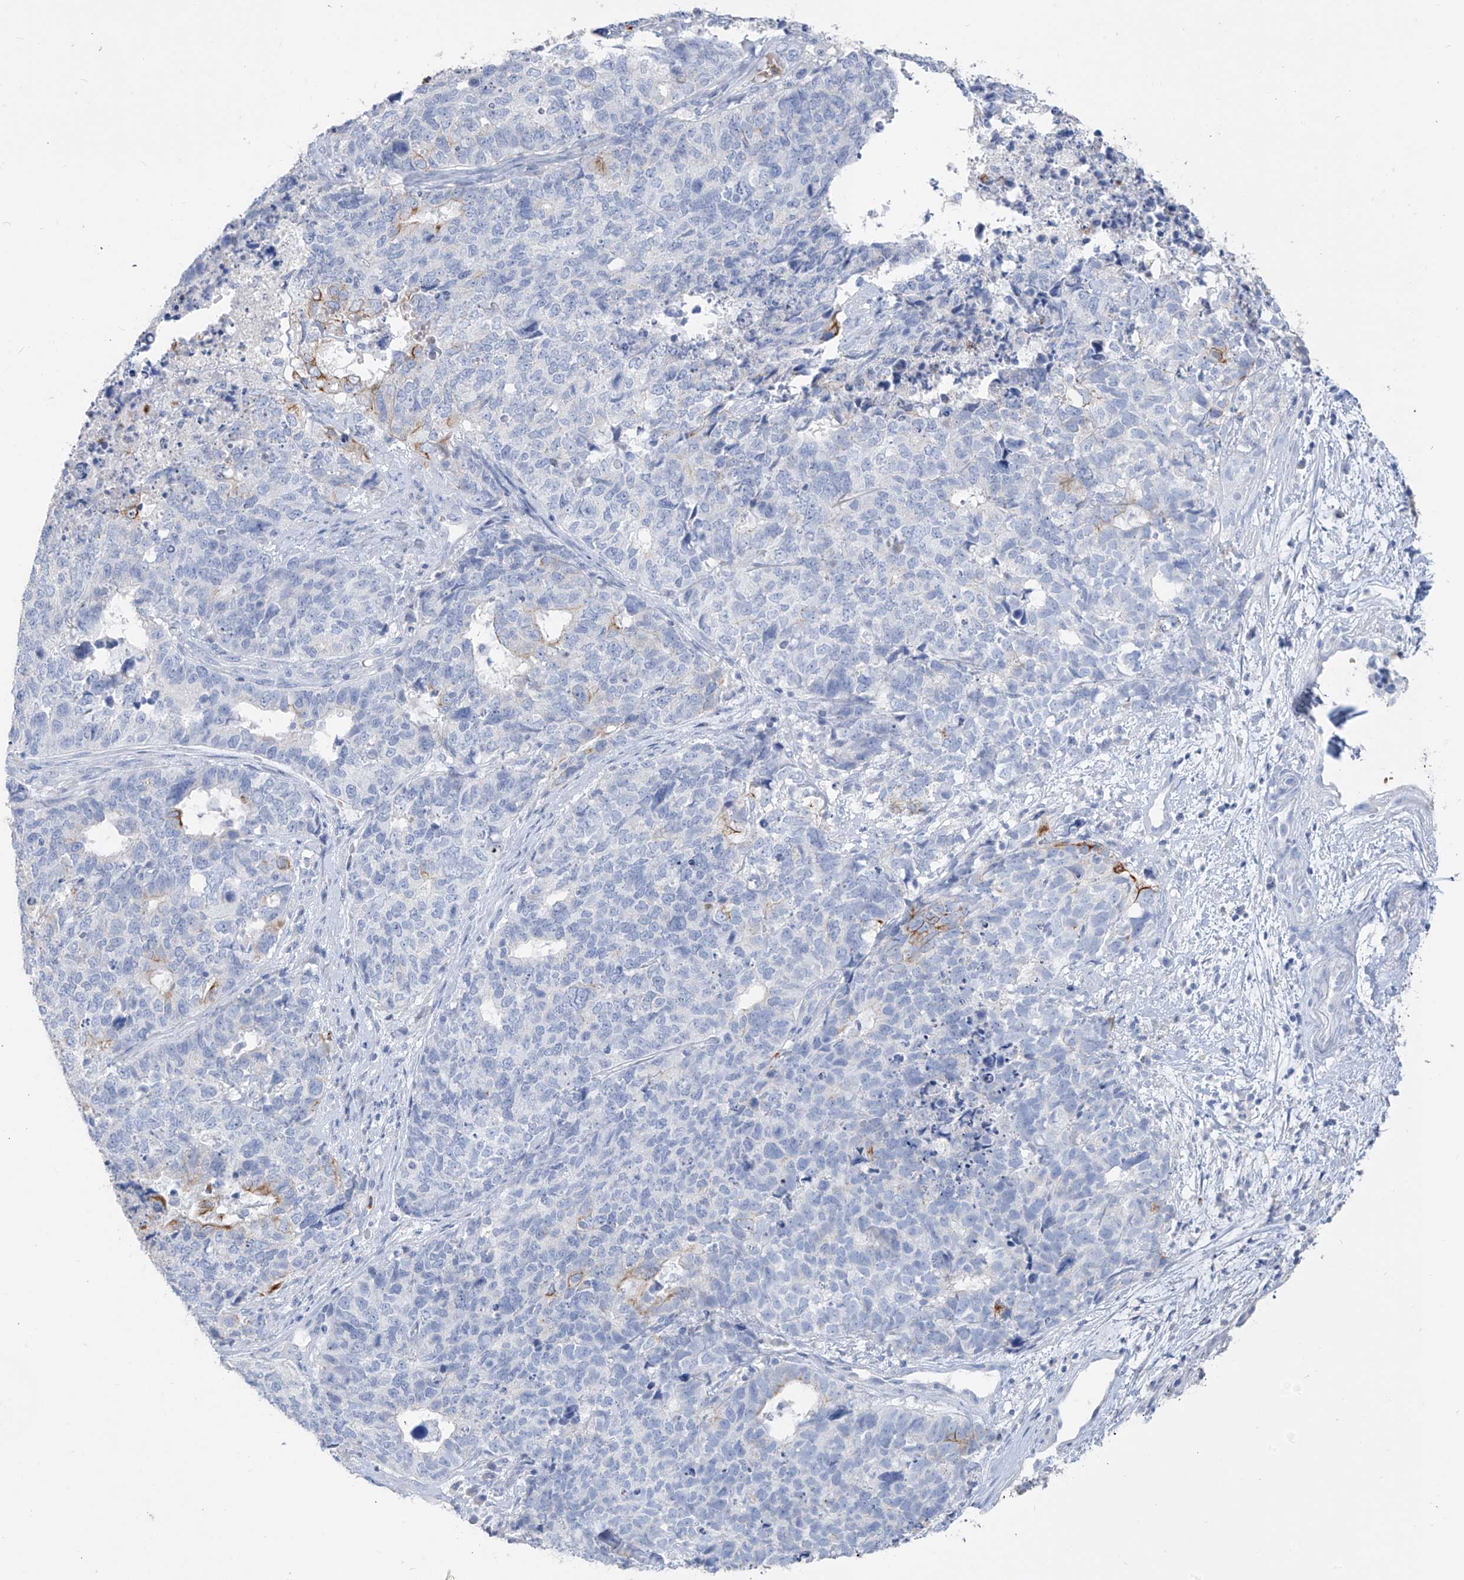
{"staining": {"intensity": "moderate", "quantity": "<25%", "location": "cytoplasmic/membranous"}, "tissue": "cervical cancer", "cell_type": "Tumor cells", "image_type": "cancer", "snomed": [{"axis": "morphology", "description": "Squamous cell carcinoma, NOS"}, {"axis": "topography", "description": "Cervix"}], "caption": "Protein expression analysis of human squamous cell carcinoma (cervical) reveals moderate cytoplasmic/membranous staining in about <25% of tumor cells. (brown staining indicates protein expression, while blue staining denotes nuclei).", "gene": "PAFAH1B3", "patient": {"sex": "female", "age": 63}}